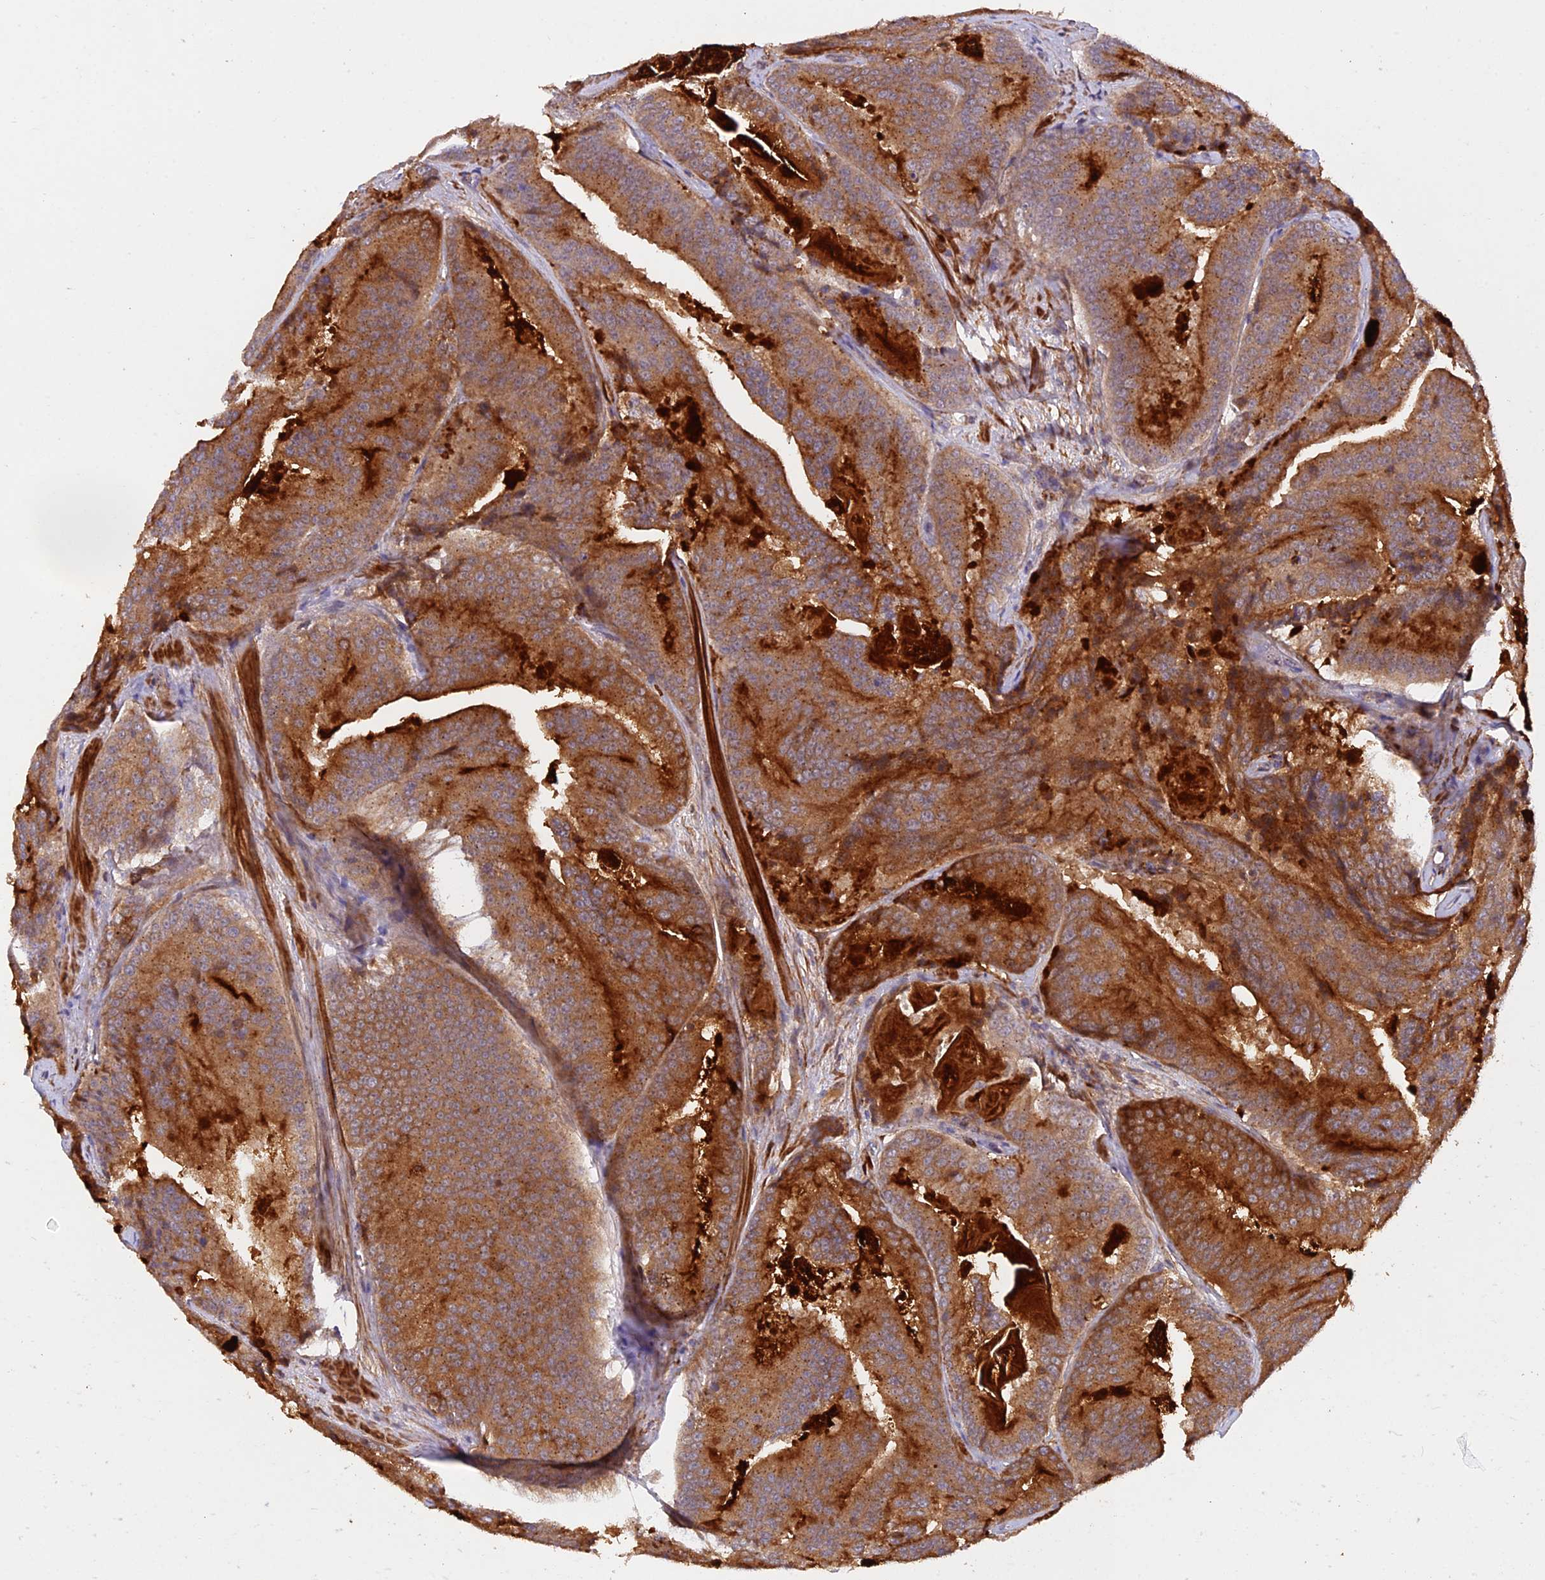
{"staining": {"intensity": "strong", "quantity": ">75%", "location": "cytoplasmic/membranous"}, "tissue": "prostate cancer", "cell_type": "Tumor cells", "image_type": "cancer", "snomed": [{"axis": "morphology", "description": "Adenocarcinoma, High grade"}, {"axis": "topography", "description": "Prostate"}], "caption": "The immunohistochemical stain highlights strong cytoplasmic/membranous positivity in tumor cells of prostate adenocarcinoma (high-grade) tissue.", "gene": "WDFY4", "patient": {"sex": "male", "age": 61}}